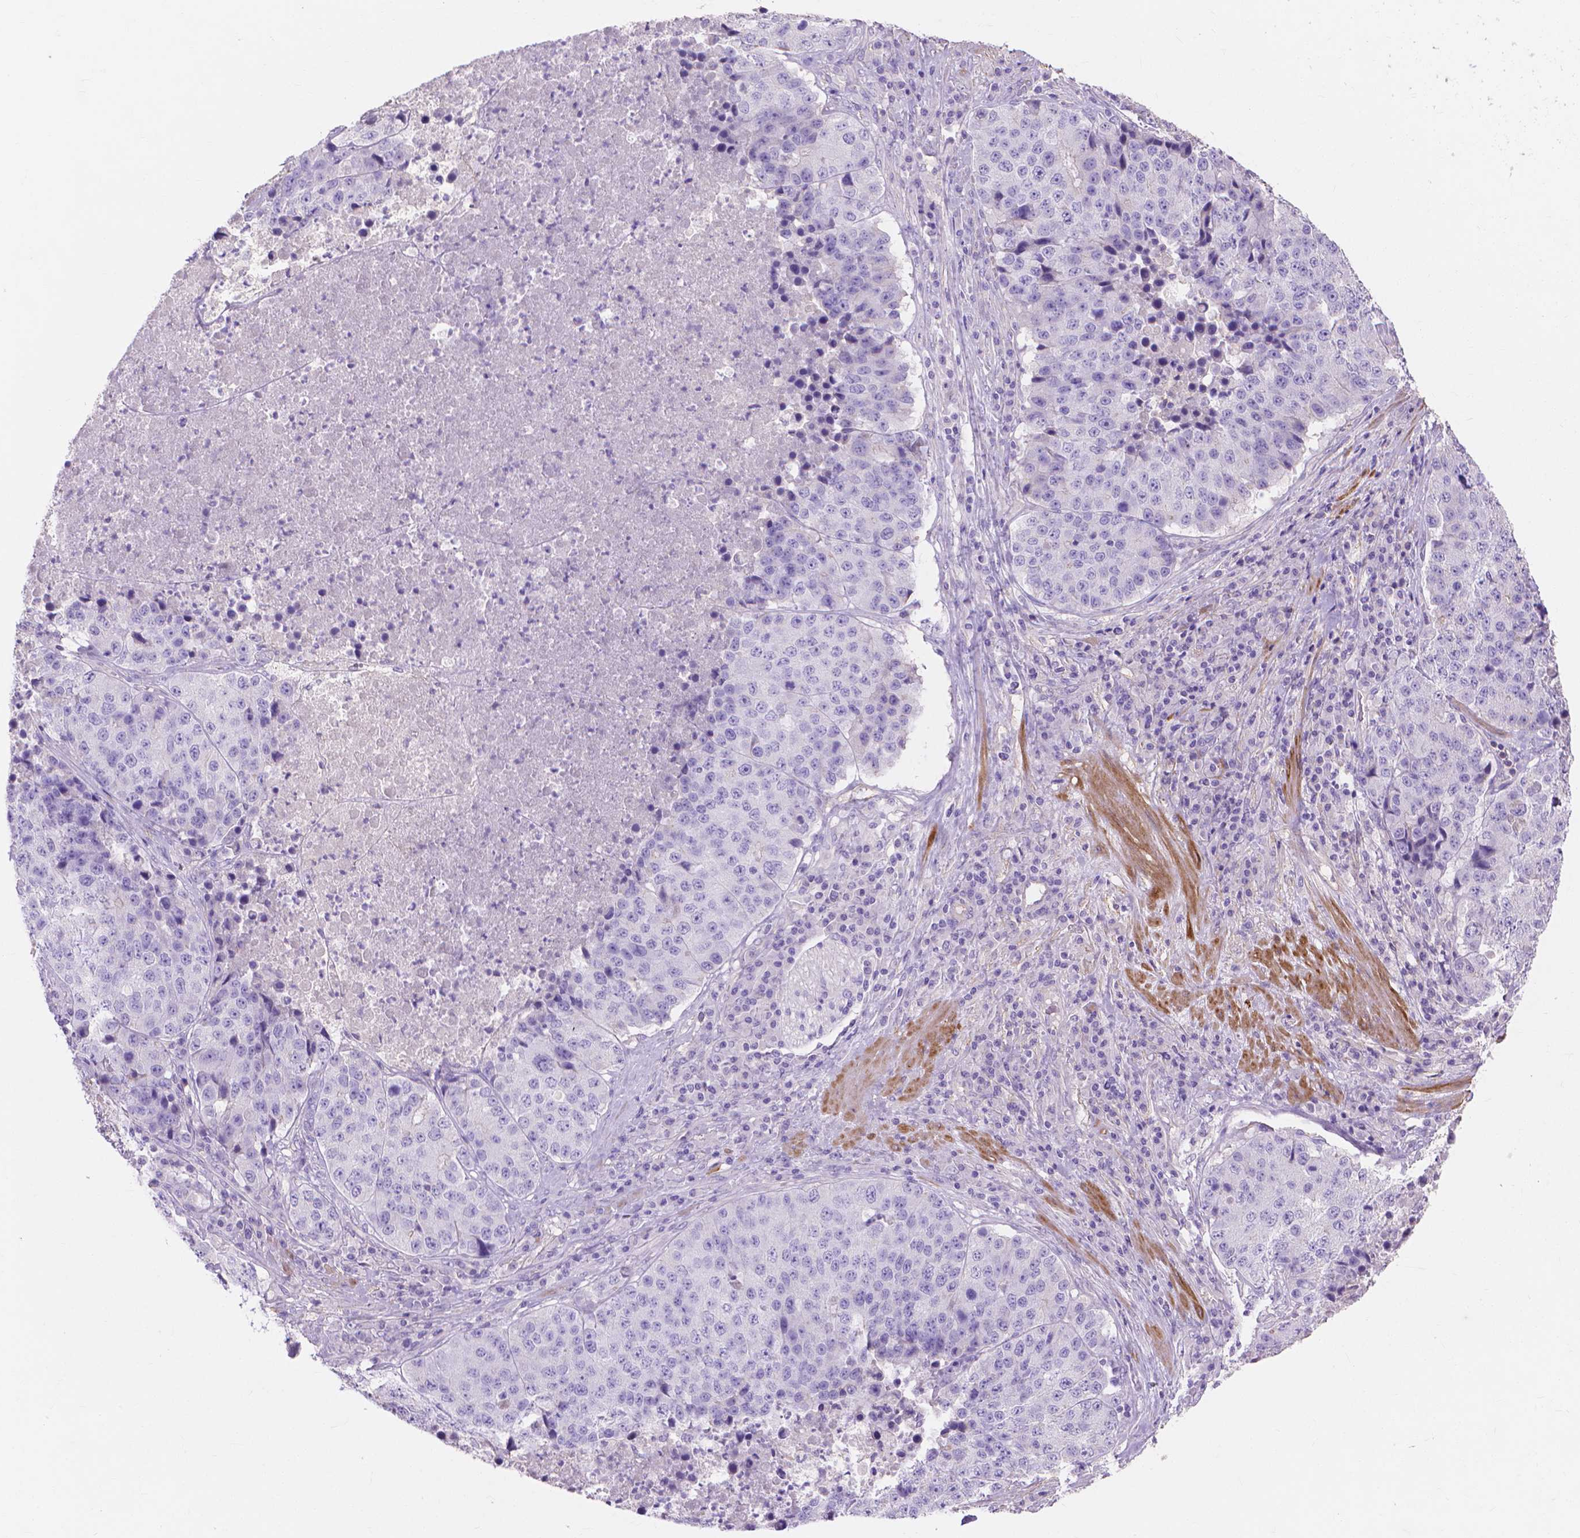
{"staining": {"intensity": "negative", "quantity": "none", "location": "none"}, "tissue": "stomach cancer", "cell_type": "Tumor cells", "image_type": "cancer", "snomed": [{"axis": "morphology", "description": "Adenocarcinoma, NOS"}, {"axis": "topography", "description": "Stomach"}], "caption": "An immunohistochemistry (IHC) image of stomach cancer (adenocarcinoma) is shown. There is no staining in tumor cells of stomach cancer (adenocarcinoma). The staining was performed using DAB to visualize the protein expression in brown, while the nuclei were stained in blue with hematoxylin (Magnification: 20x).", "gene": "MBLAC1", "patient": {"sex": "male", "age": 71}}